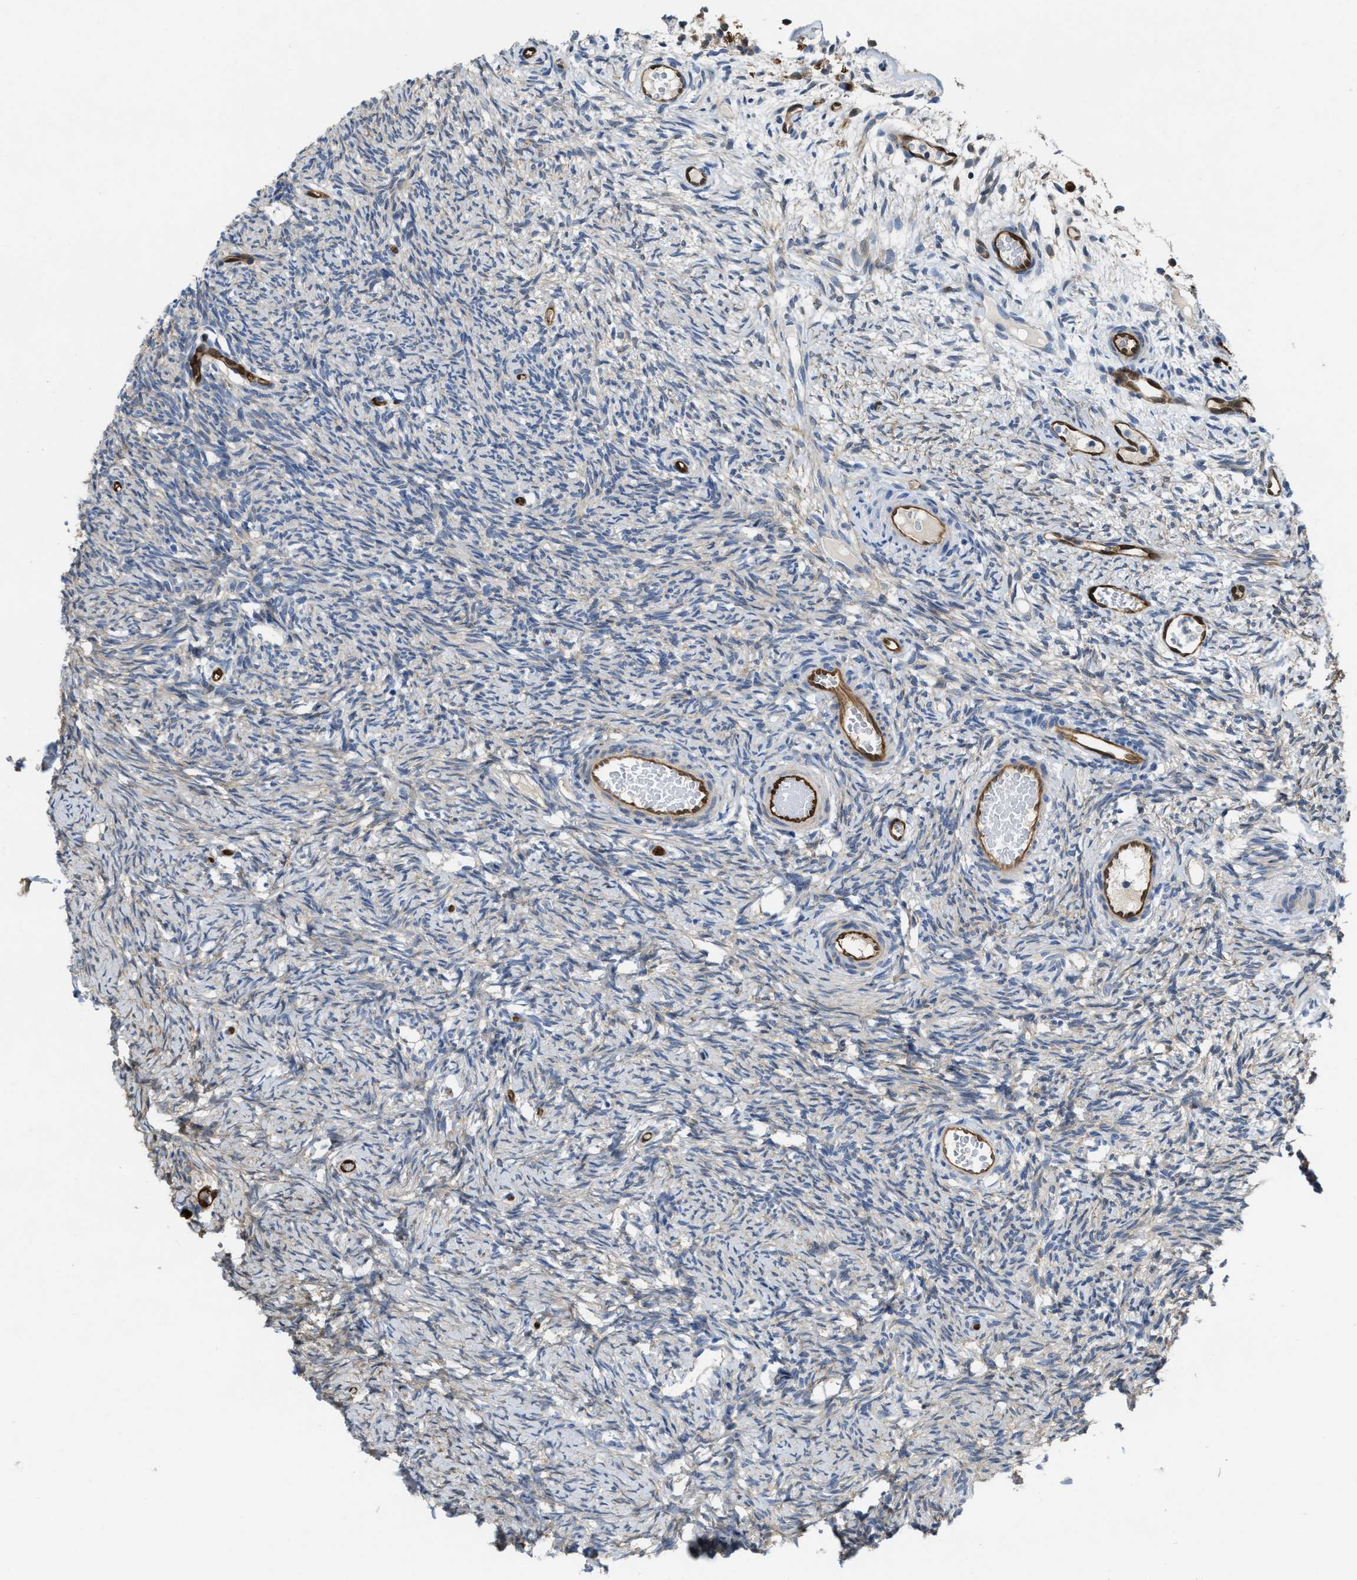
{"staining": {"intensity": "moderate", "quantity": ">75%", "location": "cytoplasmic/membranous,nuclear"}, "tissue": "ovary", "cell_type": "Follicle cells", "image_type": "normal", "snomed": [{"axis": "morphology", "description": "Normal tissue, NOS"}, {"axis": "topography", "description": "Ovary"}], "caption": "Immunohistochemistry micrograph of normal ovary stained for a protein (brown), which displays medium levels of moderate cytoplasmic/membranous,nuclear expression in about >75% of follicle cells.", "gene": "ASS1", "patient": {"sex": "female", "age": 33}}